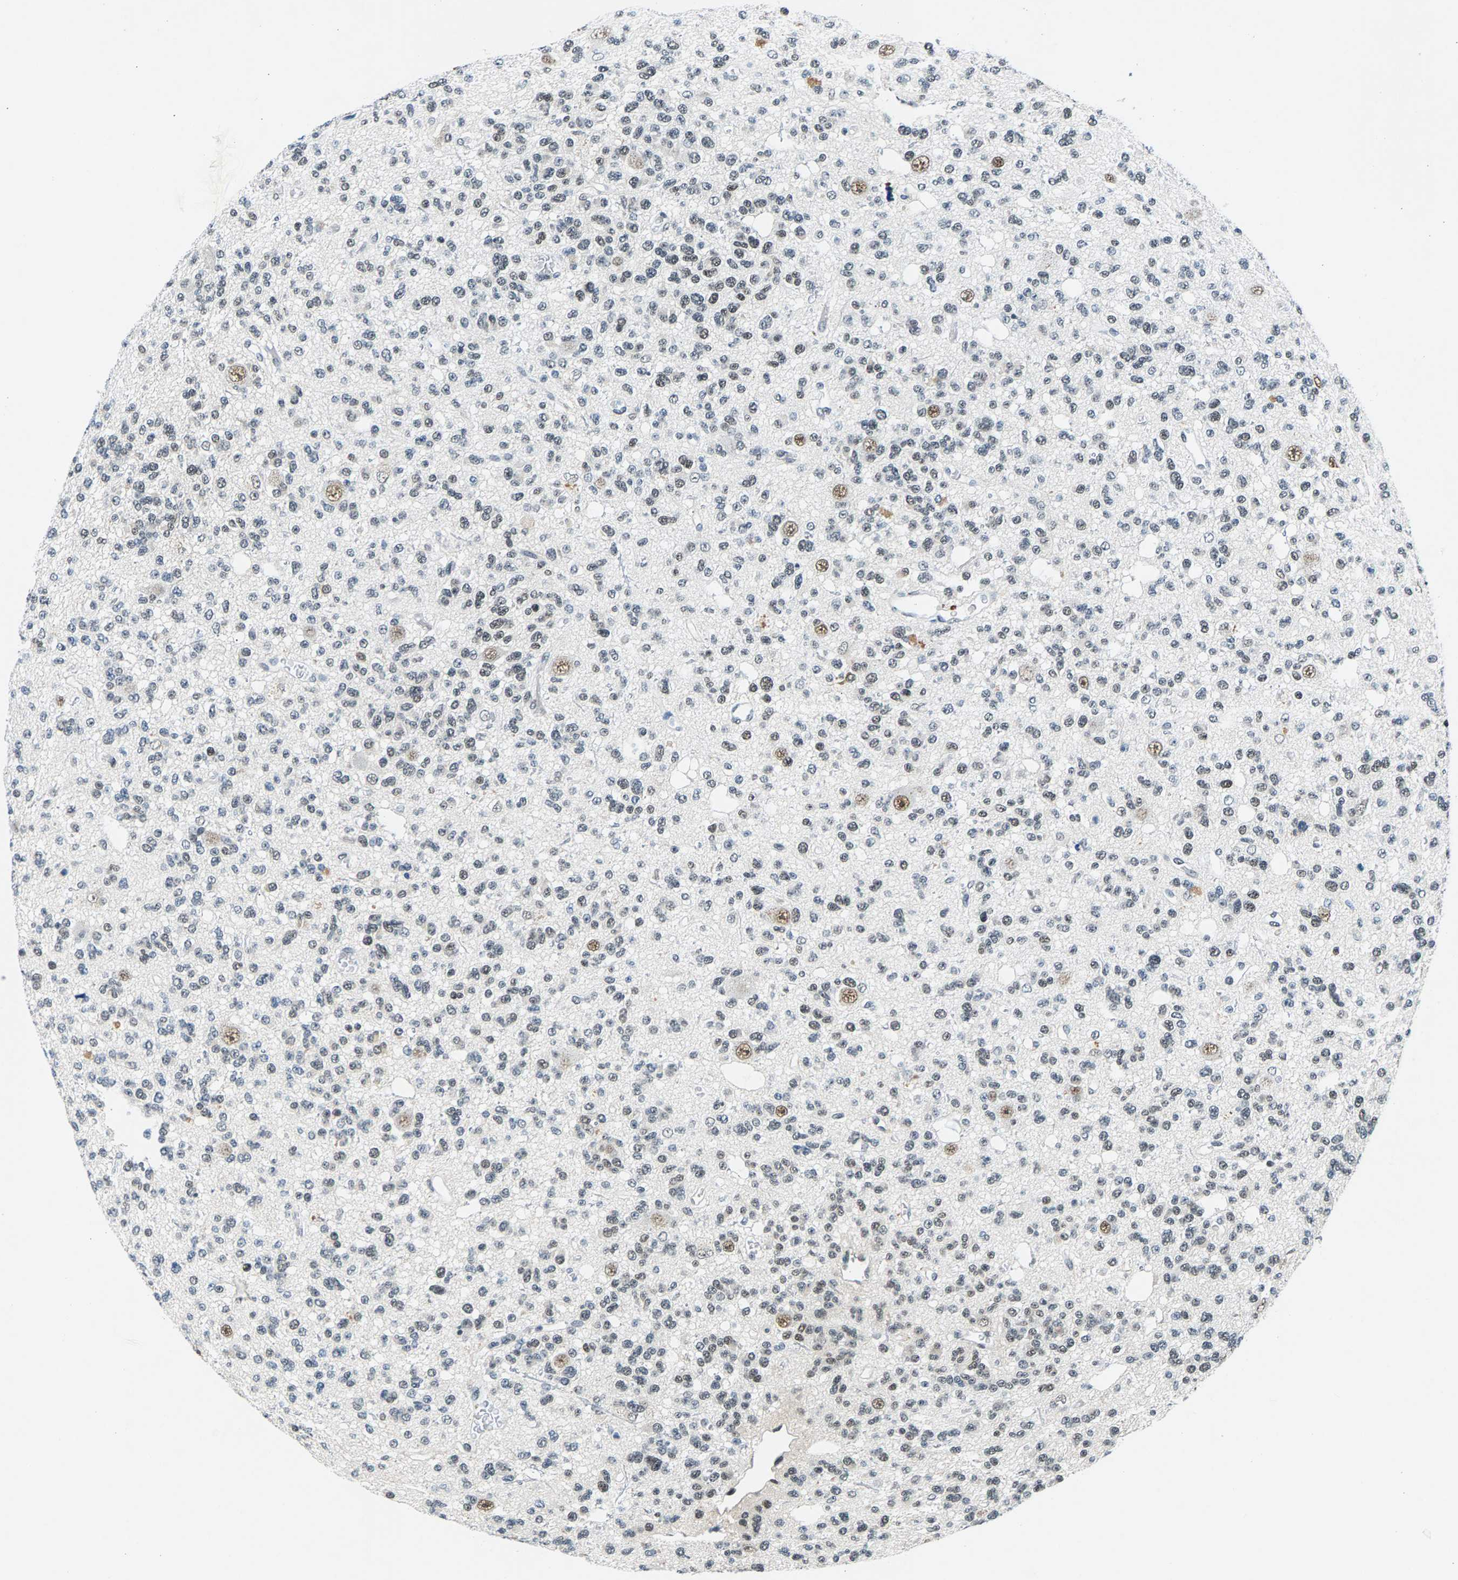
{"staining": {"intensity": "weak", "quantity": "<25%", "location": "nuclear"}, "tissue": "glioma", "cell_type": "Tumor cells", "image_type": "cancer", "snomed": [{"axis": "morphology", "description": "Glioma, malignant, Low grade"}, {"axis": "topography", "description": "Brain"}], "caption": "Tumor cells are negative for protein expression in human glioma.", "gene": "ATF2", "patient": {"sex": "male", "age": 38}}